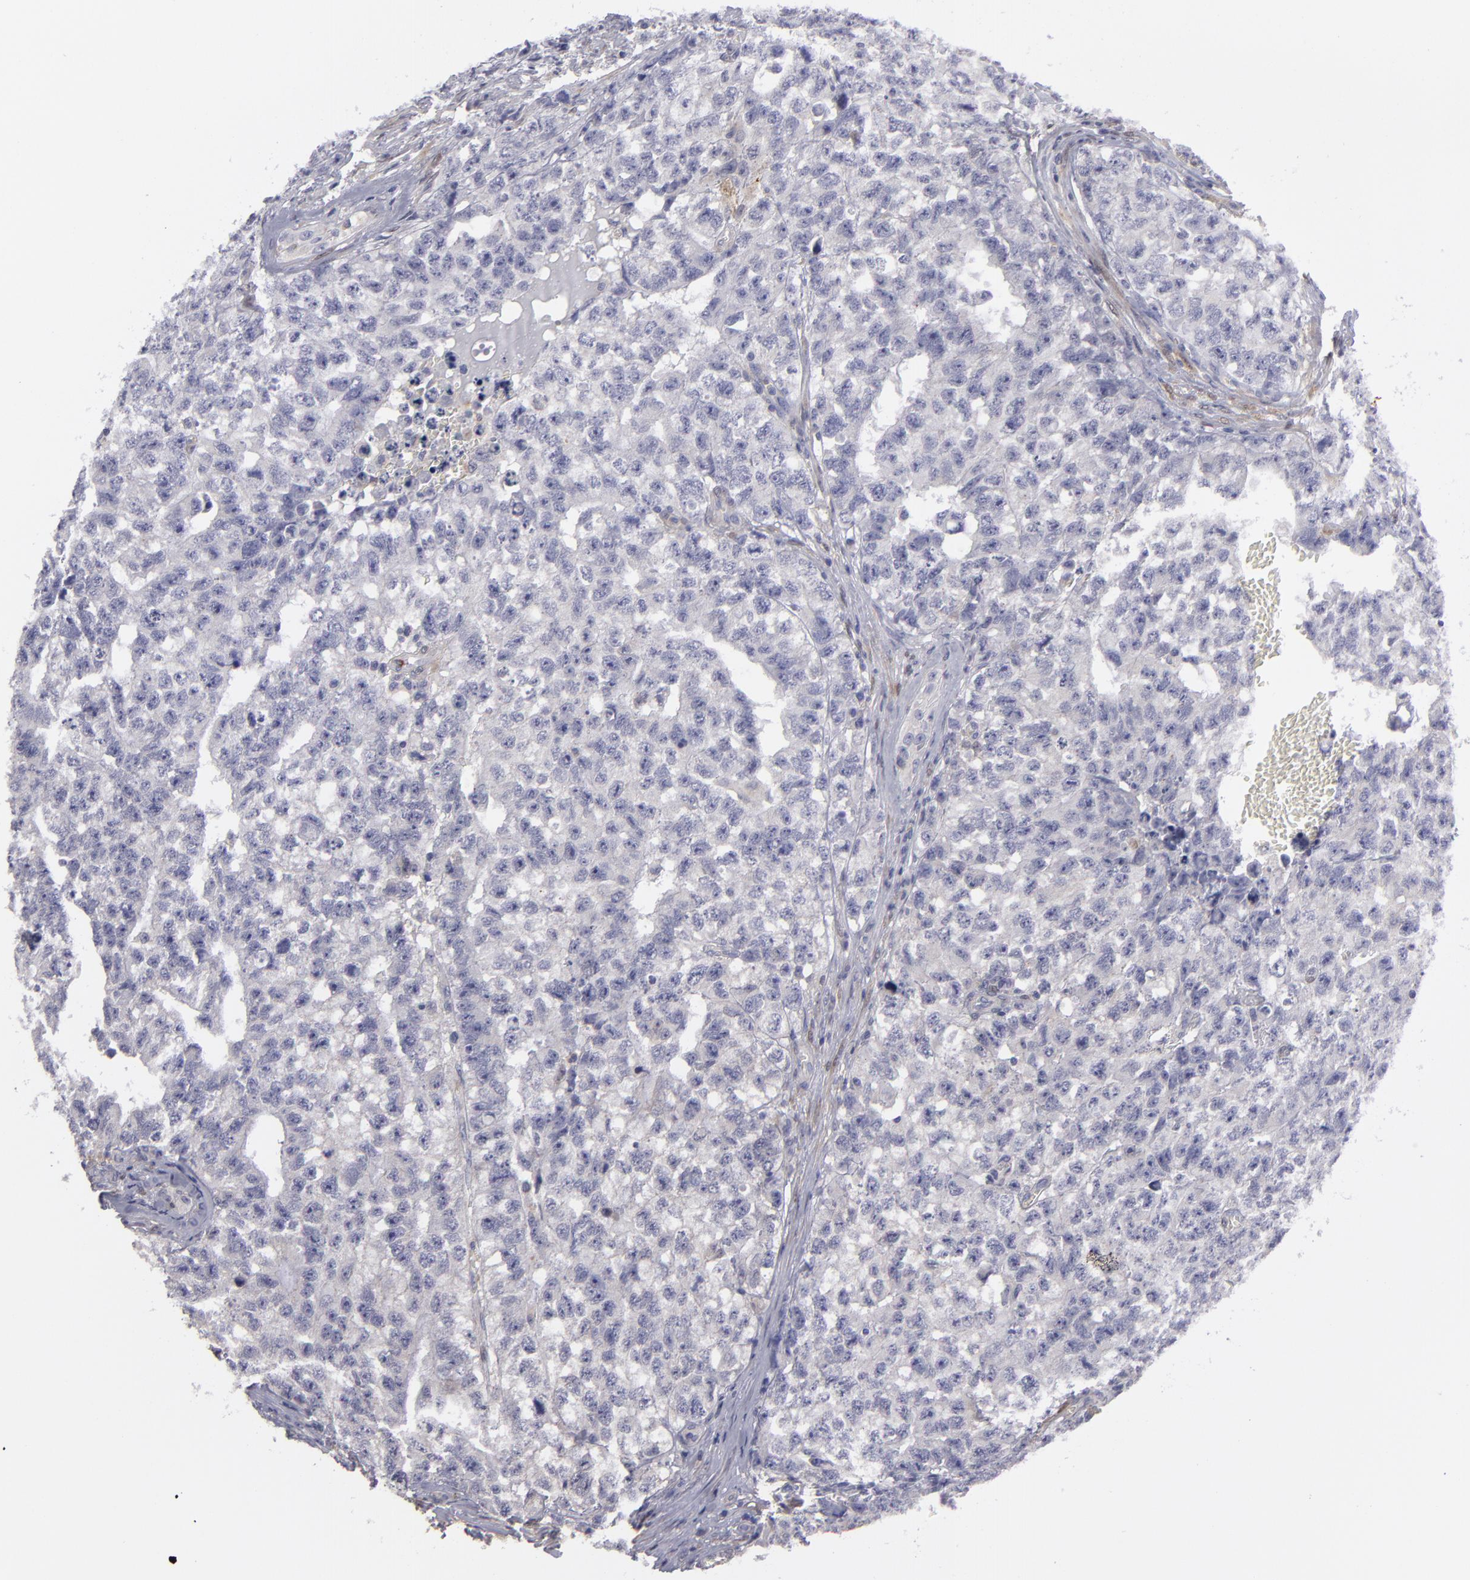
{"staining": {"intensity": "negative", "quantity": "none", "location": "none"}, "tissue": "testis cancer", "cell_type": "Tumor cells", "image_type": "cancer", "snomed": [{"axis": "morphology", "description": "Carcinoma, Embryonal, NOS"}, {"axis": "topography", "description": "Testis"}], "caption": "This is an immunohistochemistry micrograph of embryonal carcinoma (testis). There is no staining in tumor cells.", "gene": "EFS", "patient": {"sex": "male", "age": 31}}